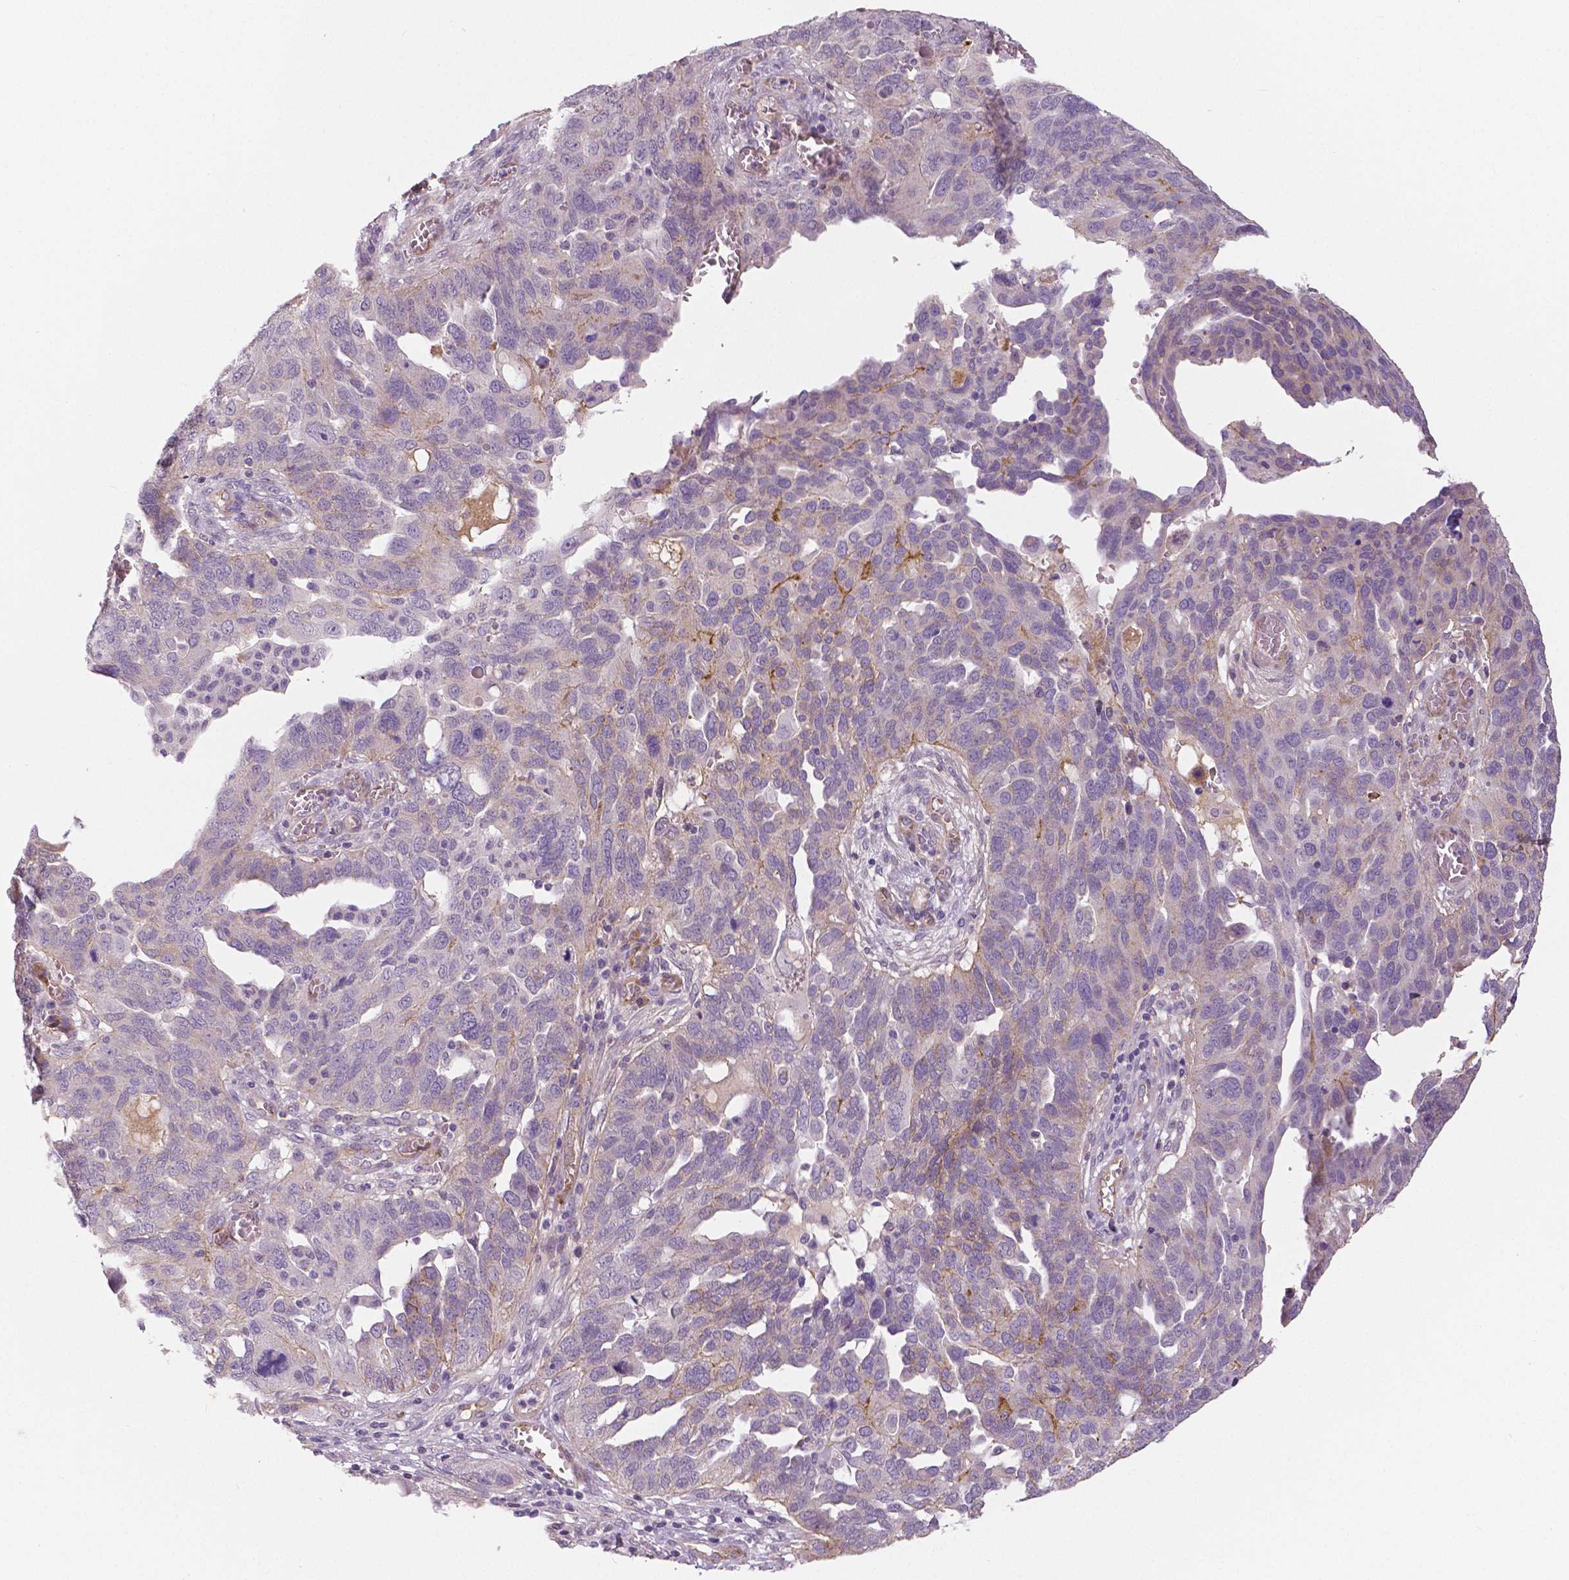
{"staining": {"intensity": "moderate", "quantity": "<25%", "location": "cytoplasmic/membranous"}, "tissue": "ovarian cancer", "cell_type": "Tumor cells", "image_type": "cancer", "snomed": [{"axis": "morphology", "description": "Carcinoma, endometroid"}, {"axis": "topography", "description": "Soft tissue"}, {"axis": "topography", "description": "Ovary"}], "caption": "Ovarian cancer stained with a brown dye shows moderate cytoplasmic/membranous positive staining in about <25% of tumor cells.", "gene": "FLT1", "patient": {"sex": "female", "age": 52}}